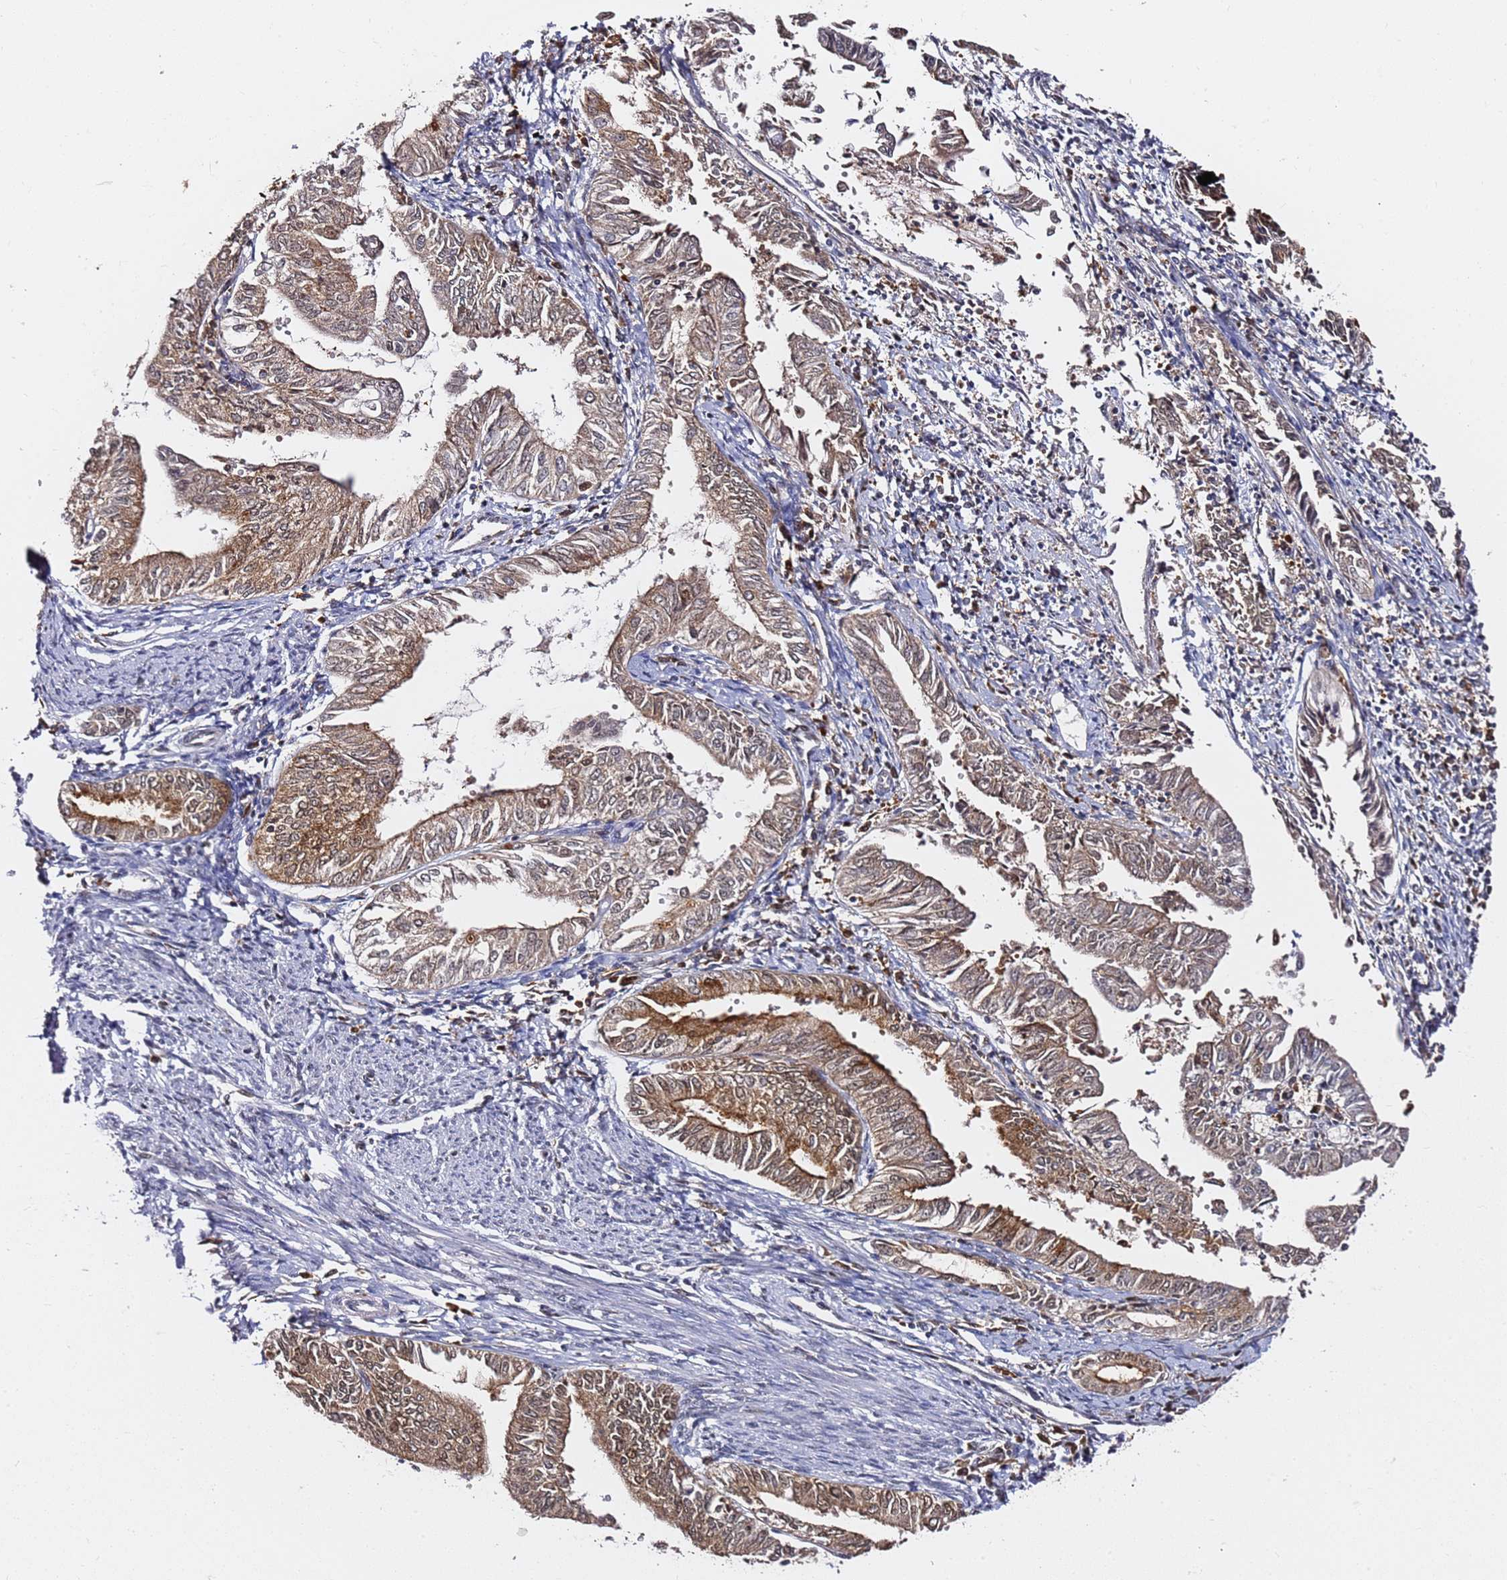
{"staining": {"intensity": "moderate", "quantity": ">75%", "location": "cytoplasmic/membranous,nuclear"}, "tissue": "endometrial cancer", "cell_type": "Tumor cells", "image_type": "cancer", "snomed": [{"axis": "morphology", "description": "Adenocarcinoma, NOS"}, {"axis": "topography", "description": "Endometrium"}], "caption": "This histopathology image demonstrates immunohistochemistry (IHC) staining of endometrial adenocarcinoma, with medium moderate cytoplasmic/membranous and nuclear expression in approximately >75% of tumor cells.", "gene": "RGS18", "patient": {"sex": "female", "age": 66}}